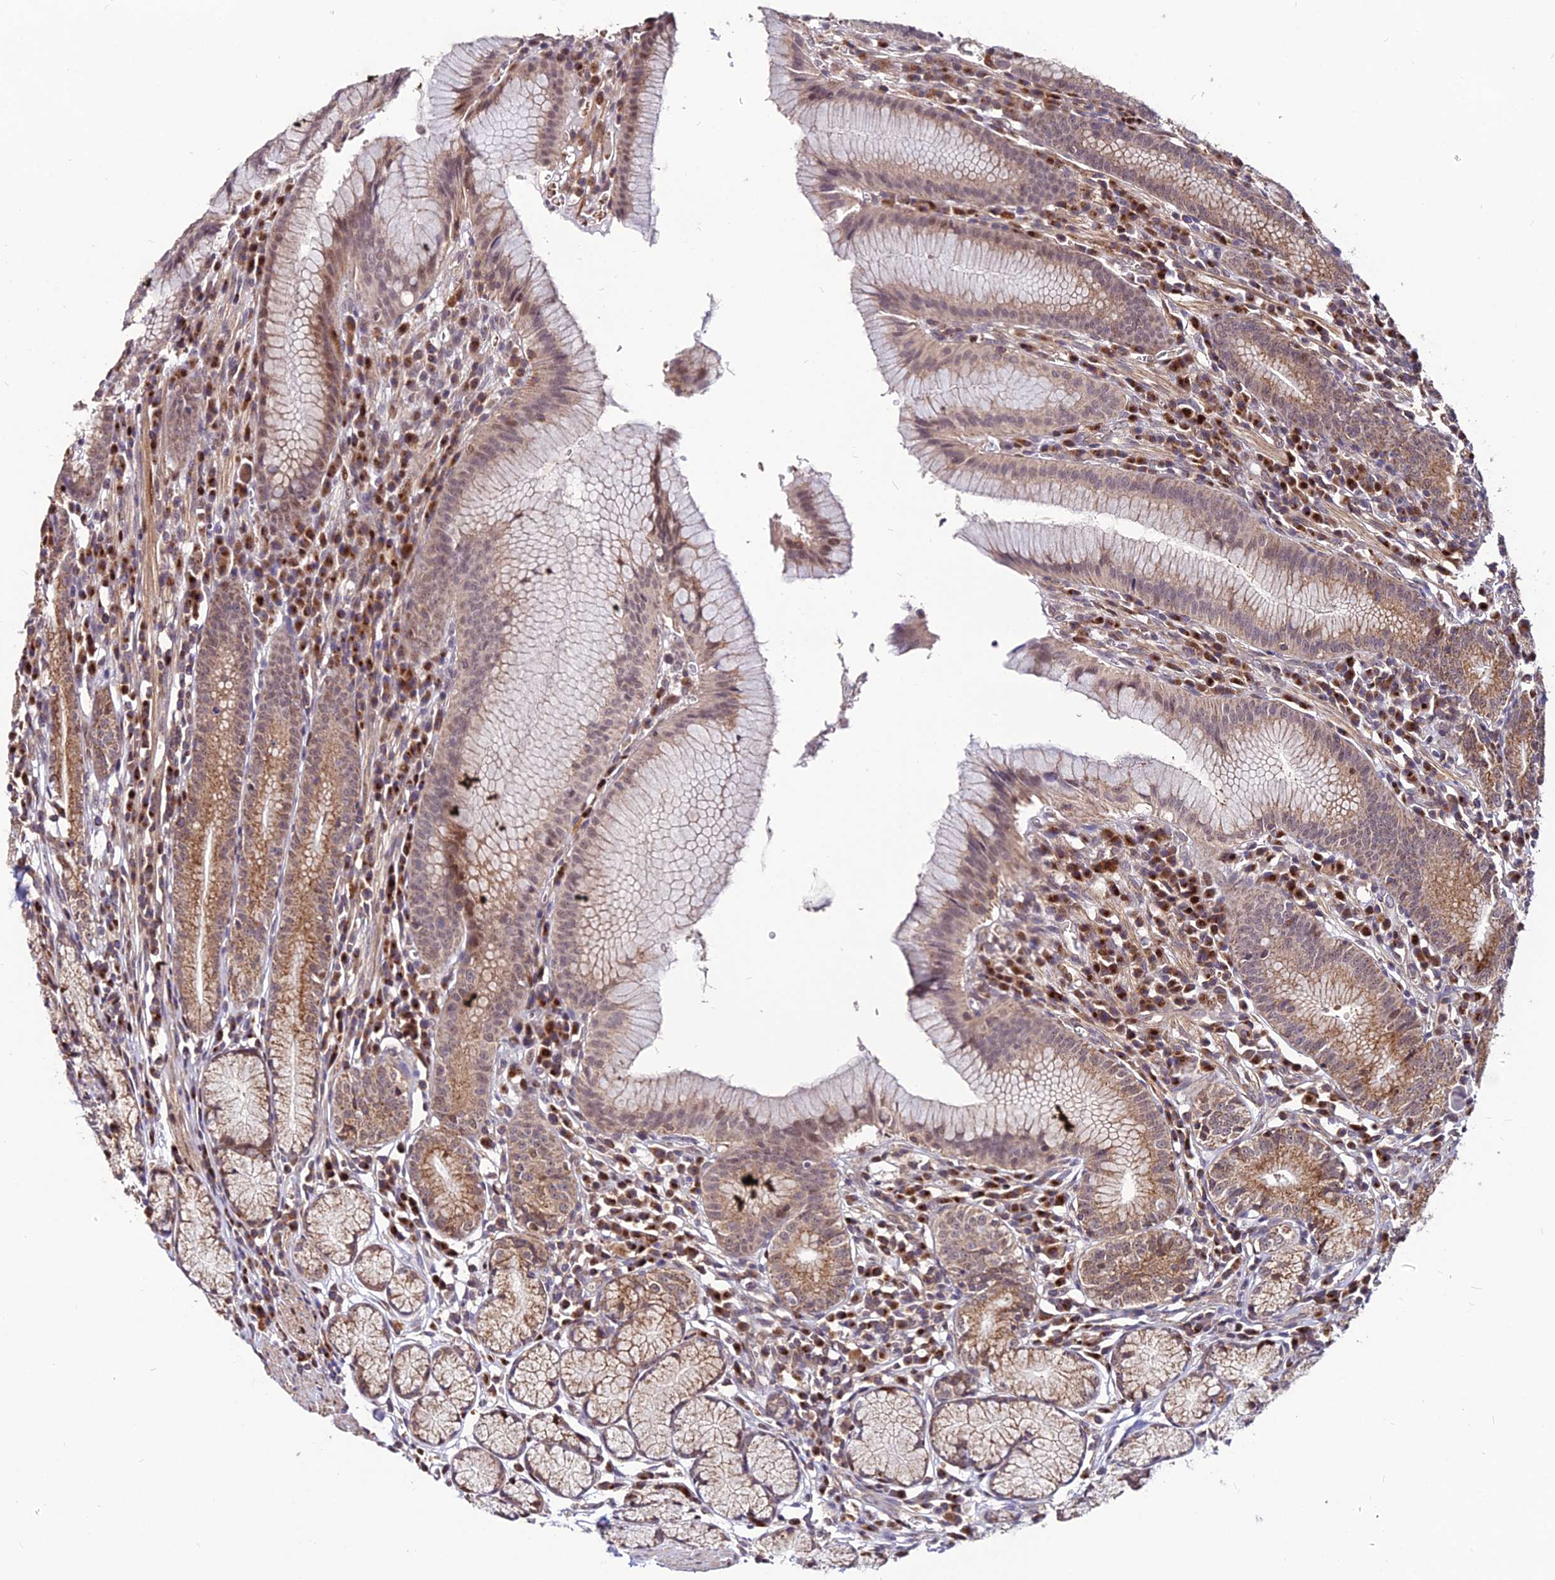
{"staining": {"intensity": "moderate", "quantity": ">75%", "location": "cytoplasmic/membranous,nuclear"}, "tissue": "stomach", "cell_type": "Glandular cells", "image_type": "normal", "snomed": [{"axis": "morphology", "description": "Normal tissue, NOS"}, {"axis": "topography", "description": "Stomach"}], "caption": "A high-resolution image shows IHC staining of unremarkable stomach, which demonstrates moderate cytoplasmic/membranous,nuclear expression in about >75% of glandular cells. The staining is performed using DAB (3,3'-diaminobenzidine) brown chromogen to label protein expression. The nuclei are counter-stained blue using hematoxylin.", "gene": "CIB3", "patient": {"sex": "male", "age": 55}}